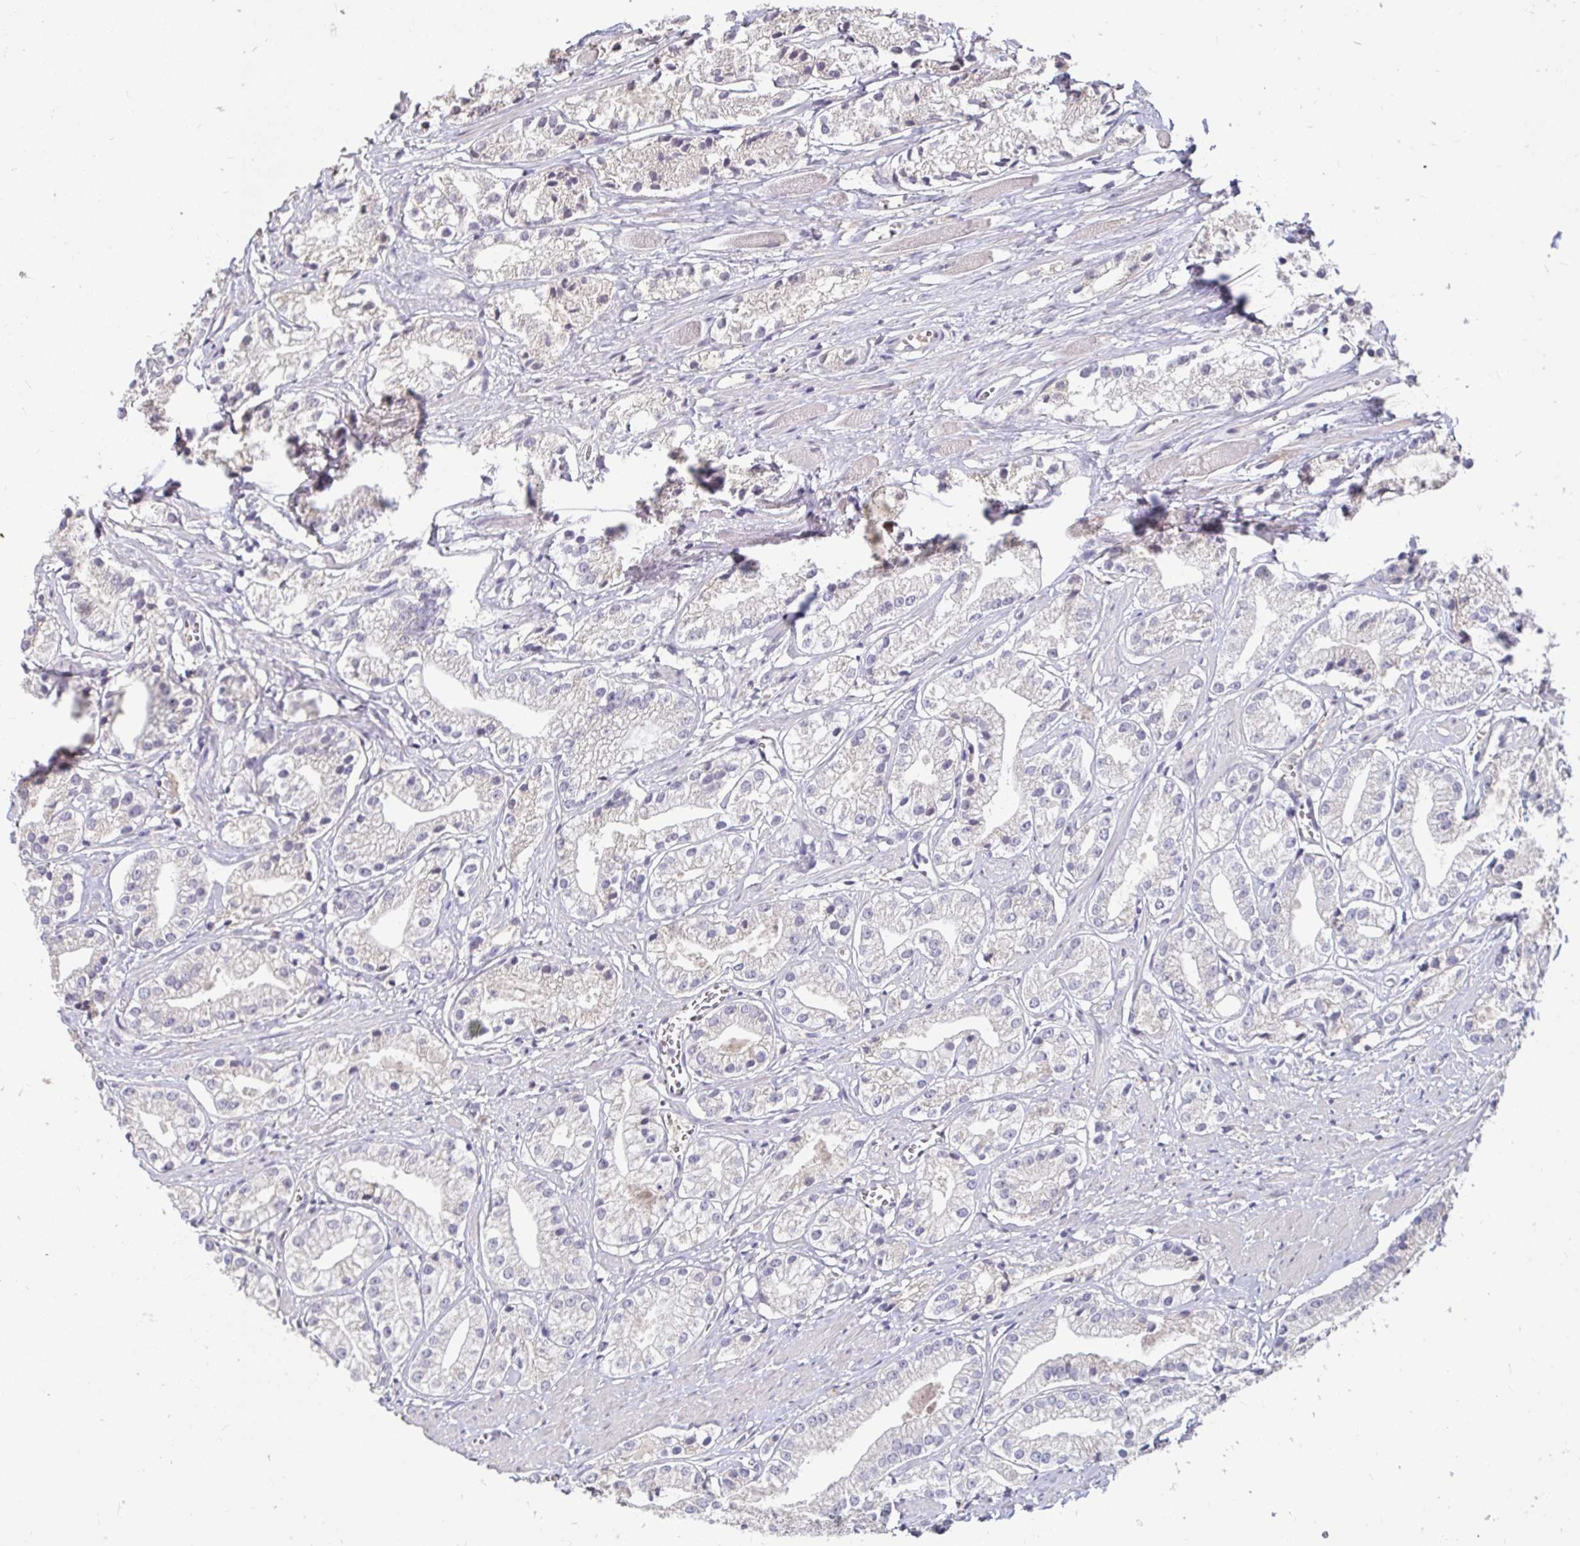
{"staining": {"intensity": "negative", "quantity": "none", "location": "none"}, "tissue": "prostate cancer", "cell_type": "Tumor cells", "image_type": "cancer", "snomed": [{"axis": "morphology", "description": "Adenocarcinoma, Low grade"}, {"axis": "topography", "description": "Prostate"}], "caption": "The IHC histopathology image has no significant staining in tumor cells of prostate low-grade adenocarcinoma tissue.", "gene": "ANLN", "patient": {"sex": "male", "age": 69}}